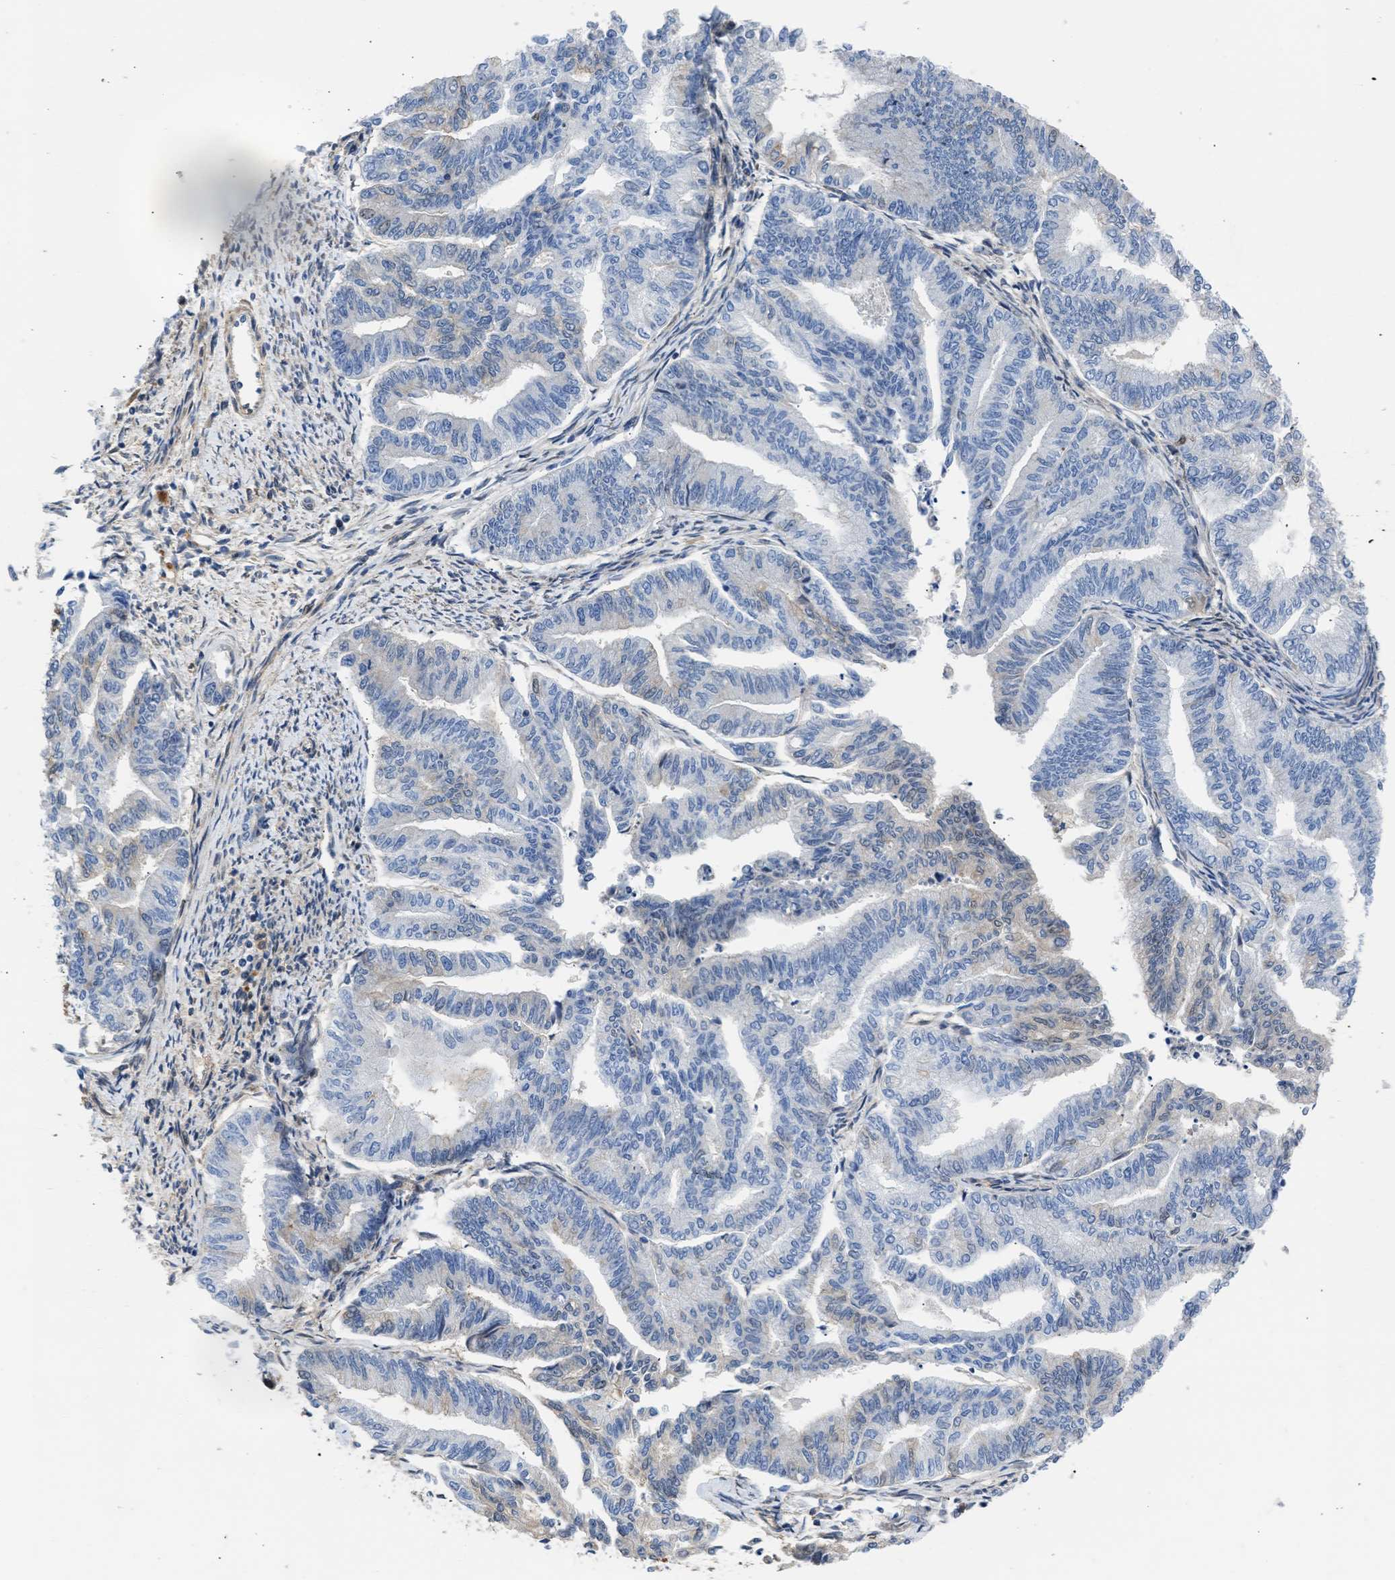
{"staining": {"intensity": "weak", "quantity": "<25%", "location": "cytoplasmic/membranous"}, "tissue": "endometrial cancer", "cell_type": "Tumor cells", "image_type": "cancer", "snomed": [{"axis": "morphology", "description": "Adenocarcinoma, NOS"}, {"axis": "topography", "description": "Endometrium"}], "caption": "Tumor cells are negative for brown protein staining in endometrial cancer.", "gene": "MAS1L", "patient": {"sex": "female", "age": 79}}